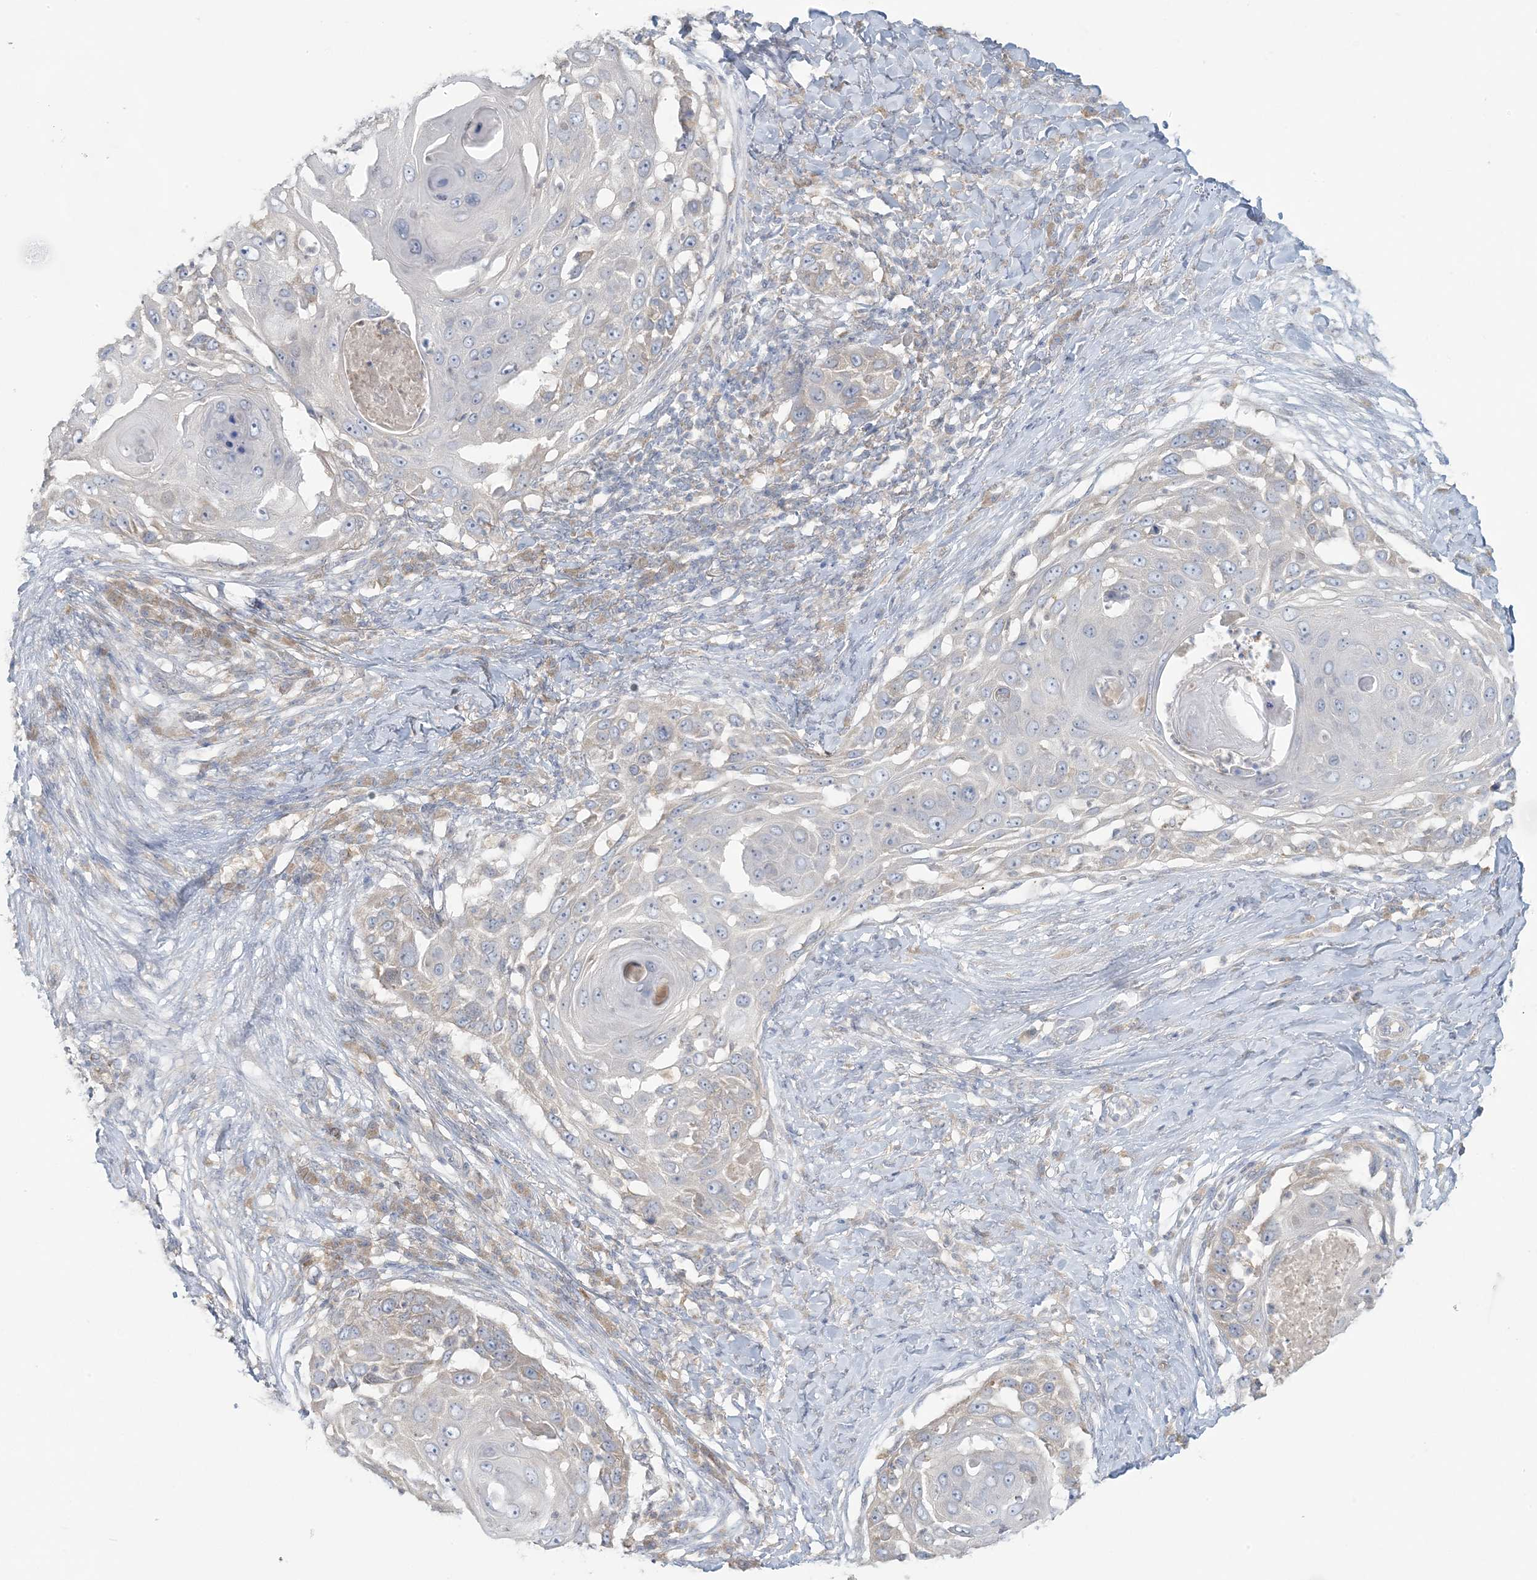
{"staining": {"intensity": "weak", "quantity": "<25%", "location": "cytoplasmic/membranous"}, "tissue": "skin cancer", "cell_type": "Tumor cells", "image_type": "cancer", "snomed": [{"axis": "morphology", "description": "Squamous cell carcinoma, NOS"}, {"axis": "topography", "description": "Skin"}], "caption": "High power microscopy micrograph of an IHC micrograph of skin squamous cell carcinoma, revealing no significant positivity in tumor cells.", "gene": "EEFSEC", "patient": {"sex": "female", "age": 44}}